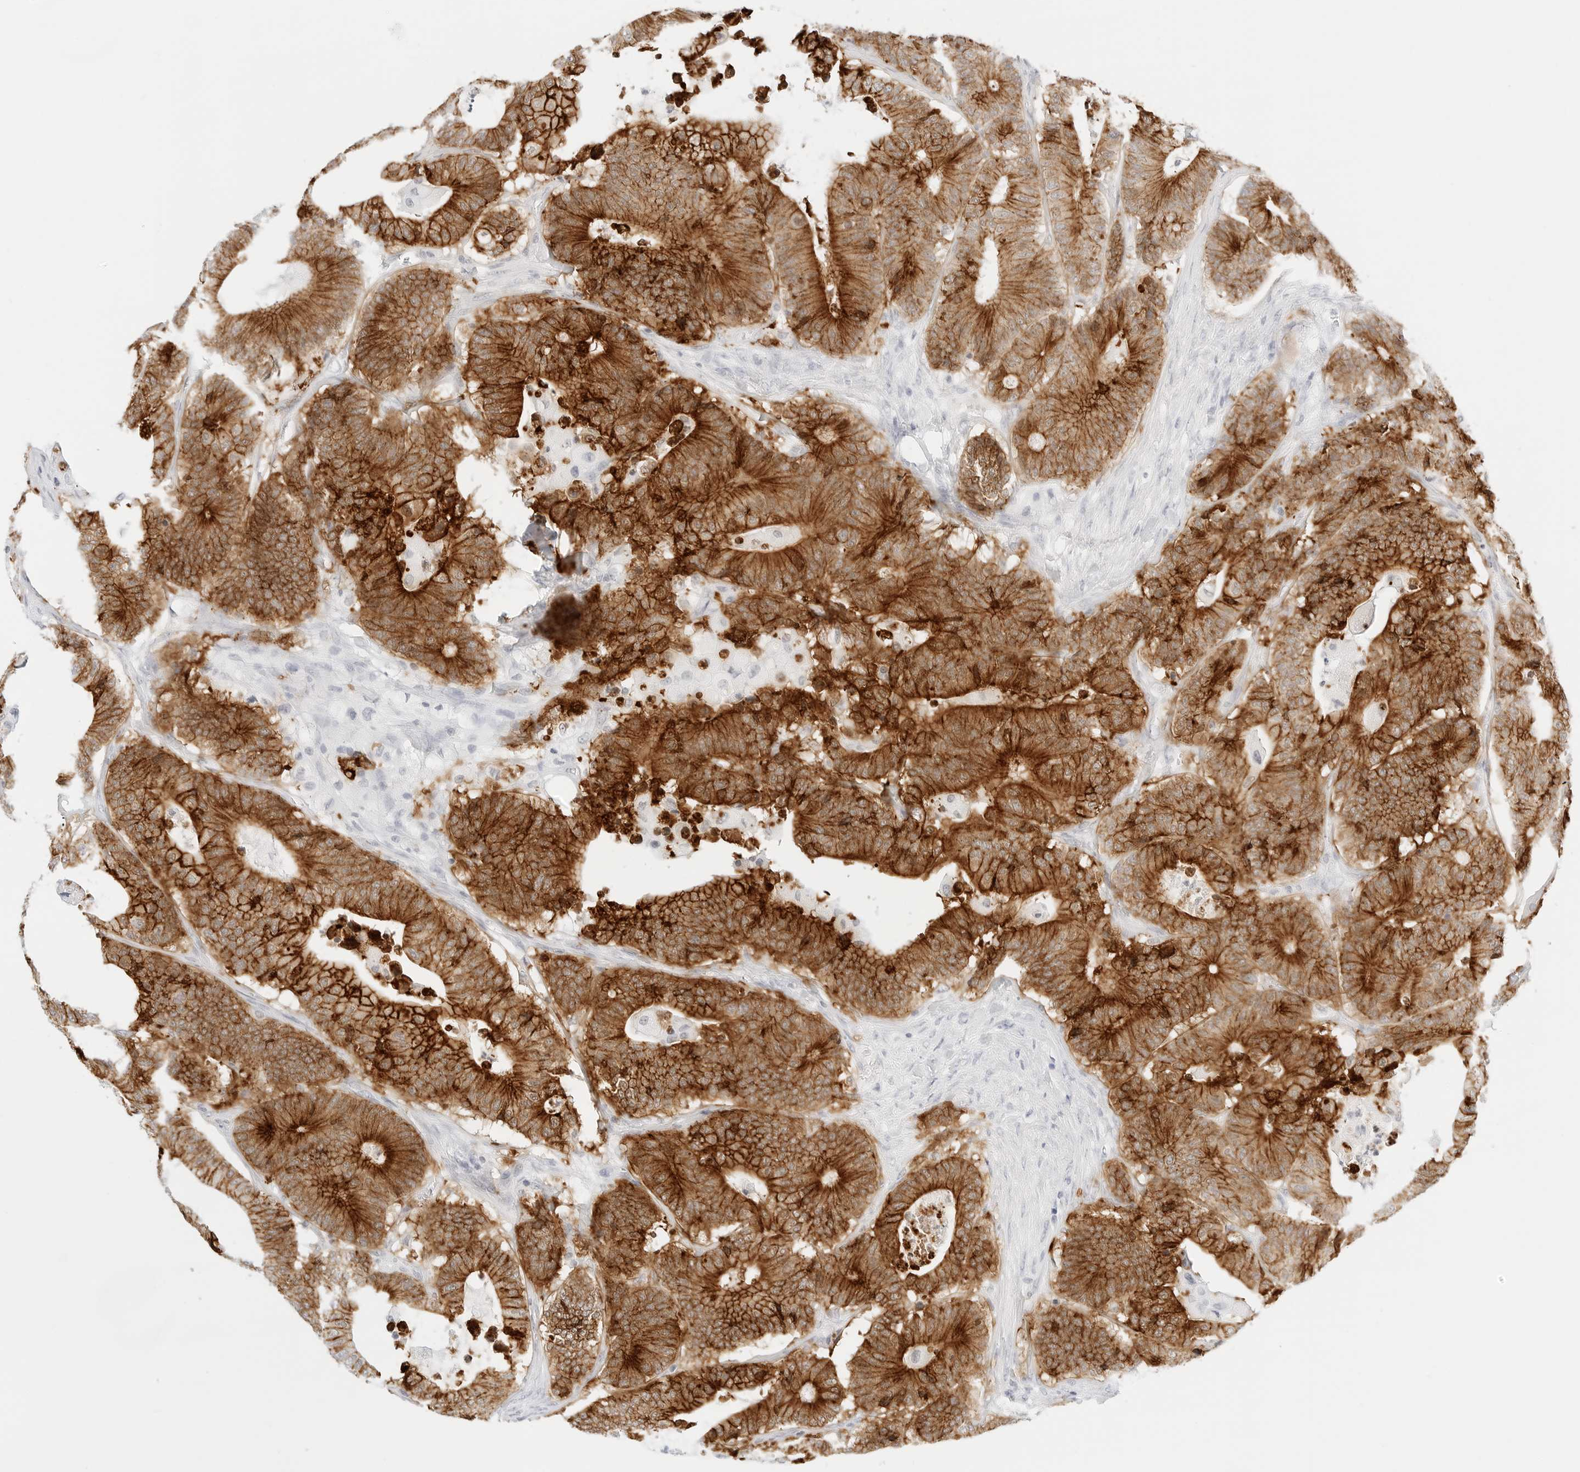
{"staining": {"intensity": "strong", "quantity": ">75%", "location": "cytoplasmic/membranous"}, "tissue": "colorectal cancer", "cell_type": "Tumor cells", "image_type": "cancer", "snomed": [{"axis": "morphology", "description": "Adenocarcinoma, NOS"}, {"axis": "topography", "description": "Colon"}], "caption": "Protein analysis of colorectal cancer (adenocarcinoma) tissue reveals strong cytoplasmic/membranous expression in approximately >75% of tumor cells.", "gene": "CDH1", "patient": {"sex": "female", "age": 84}}